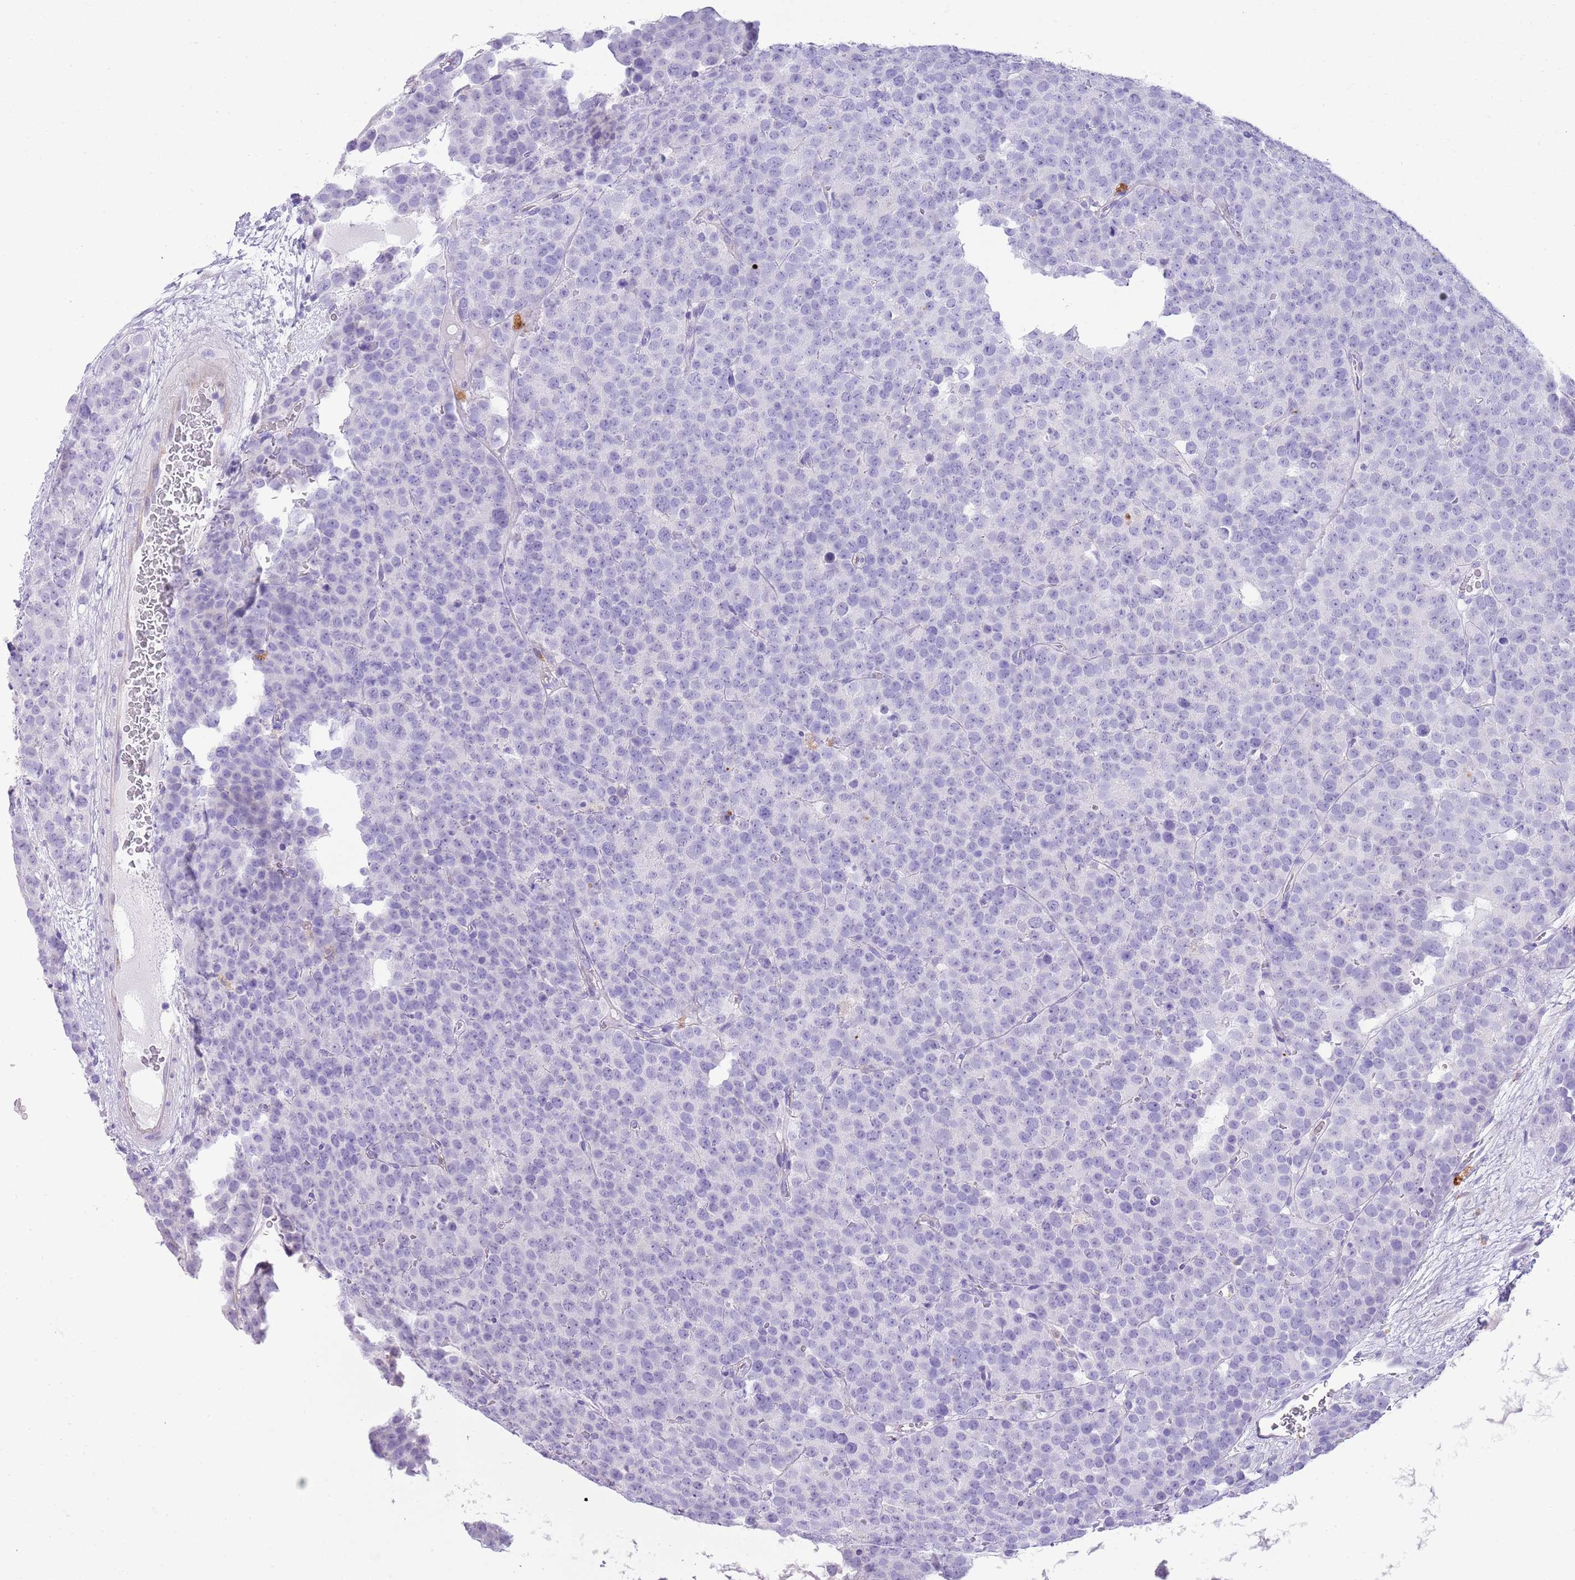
{"staining": {"intensity": "negative", "quantity": "none", "location": "none"}, "tissue": "testis cancer", "cell_type": "Tumor cells", "image_type": "cancer", "snomed": [{"axis": "morphology", "description": "Seminoma, NOS"}, {"axis": "topography", "description": "Testis"}], "caption": "Immunohistochemical staining of human testis seminoma demonstrates no significant expression in tumor cells.", "gene": "ABHD17C", "patient": {"sex": "male", "age": 71}}